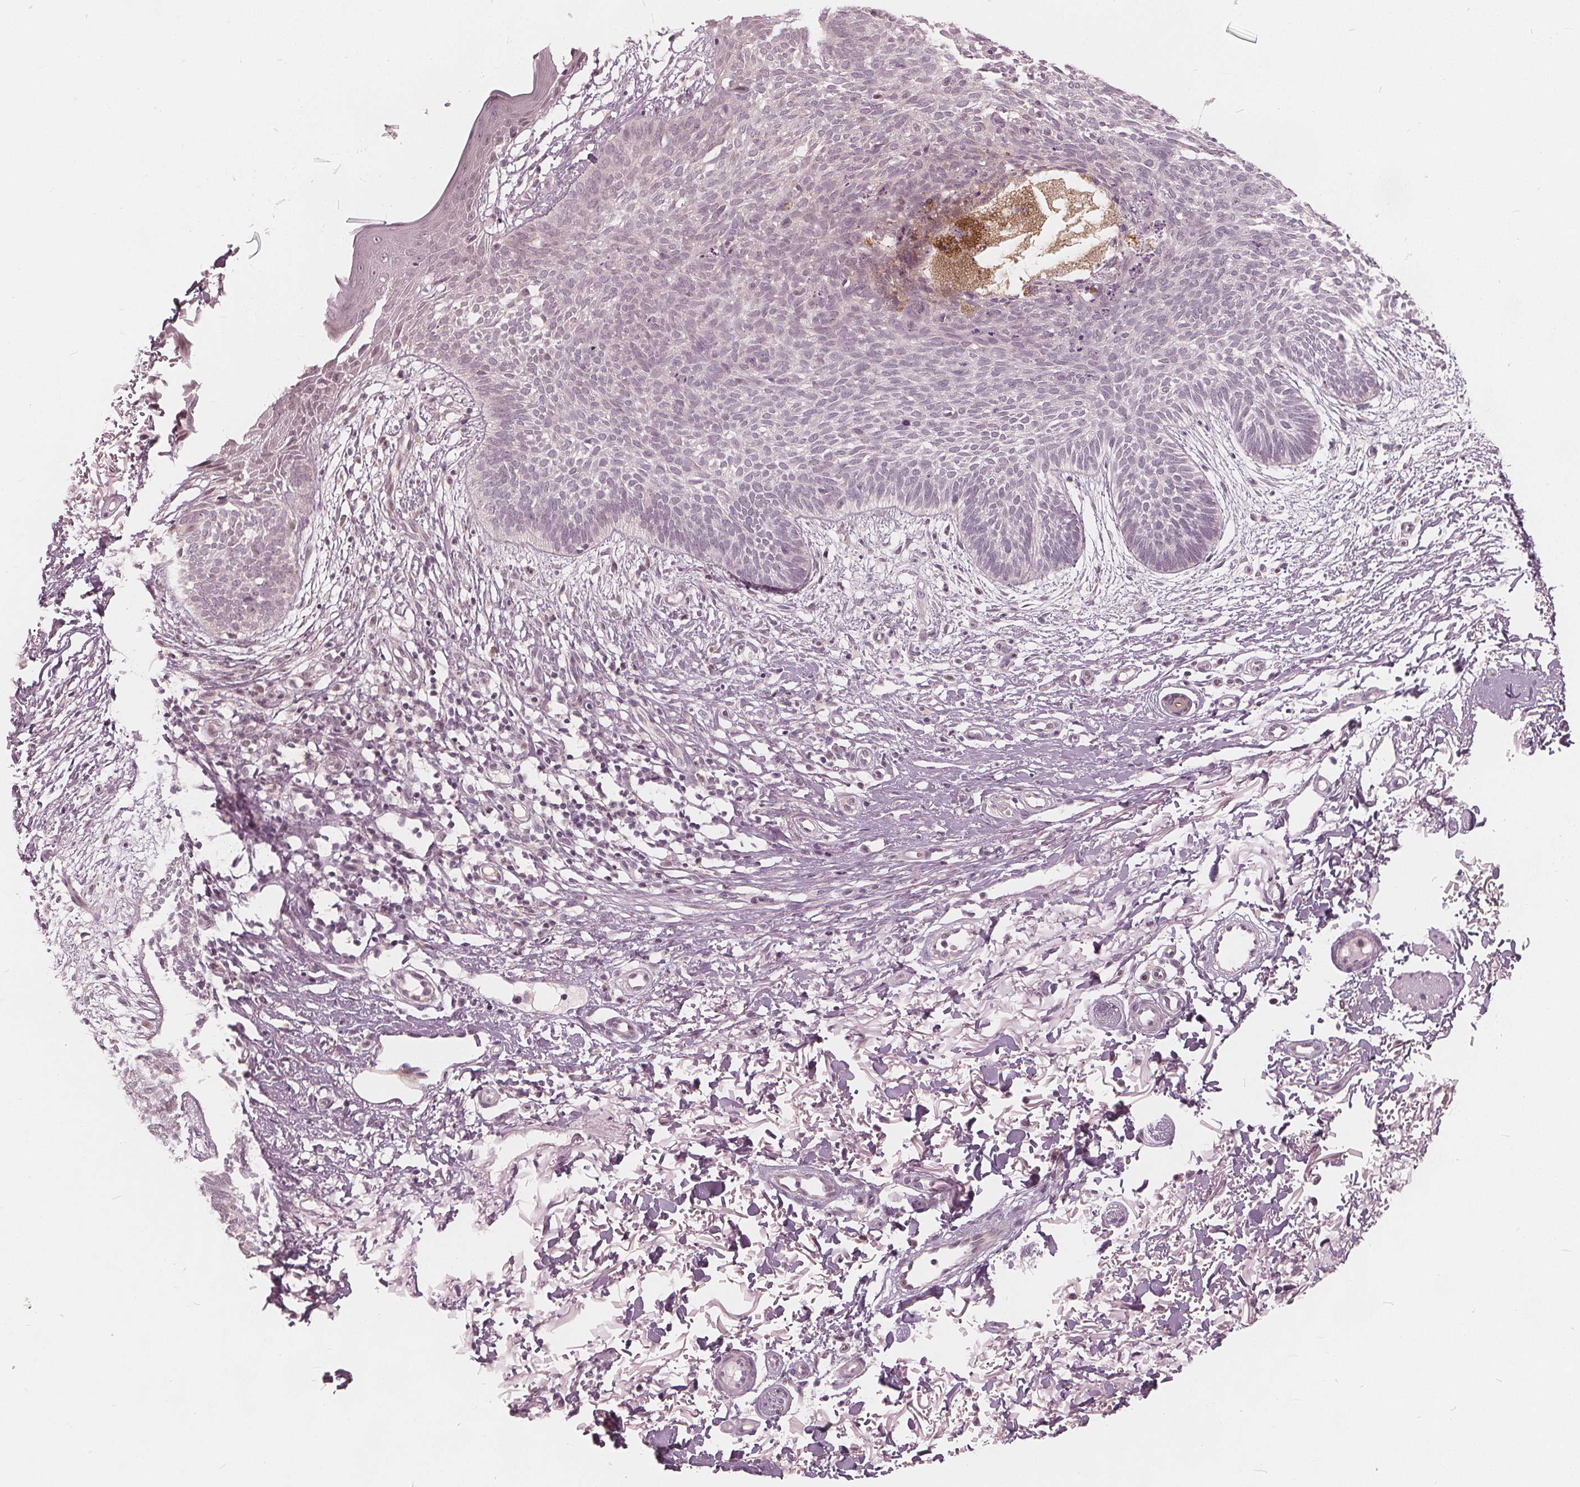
{"staining": {"intensity": "negative", "quantity": "none", "location": "none"}, "tissue": "skin cancer", "cell_type": "Tumor cells", "image_type": "cancer", "snomed": [{"axis": "morphology", "description": "Basal cell carcinoma"}, {"axis": "topography", "description": "Skin"}], "caption": "Human skin basal cell carcinoma stained for a protein using immunohistochemistry (IHC) reveals no staining in tumor cells.", "gene": "SAT2", "patient": {"sex": "female", "age": 84}}